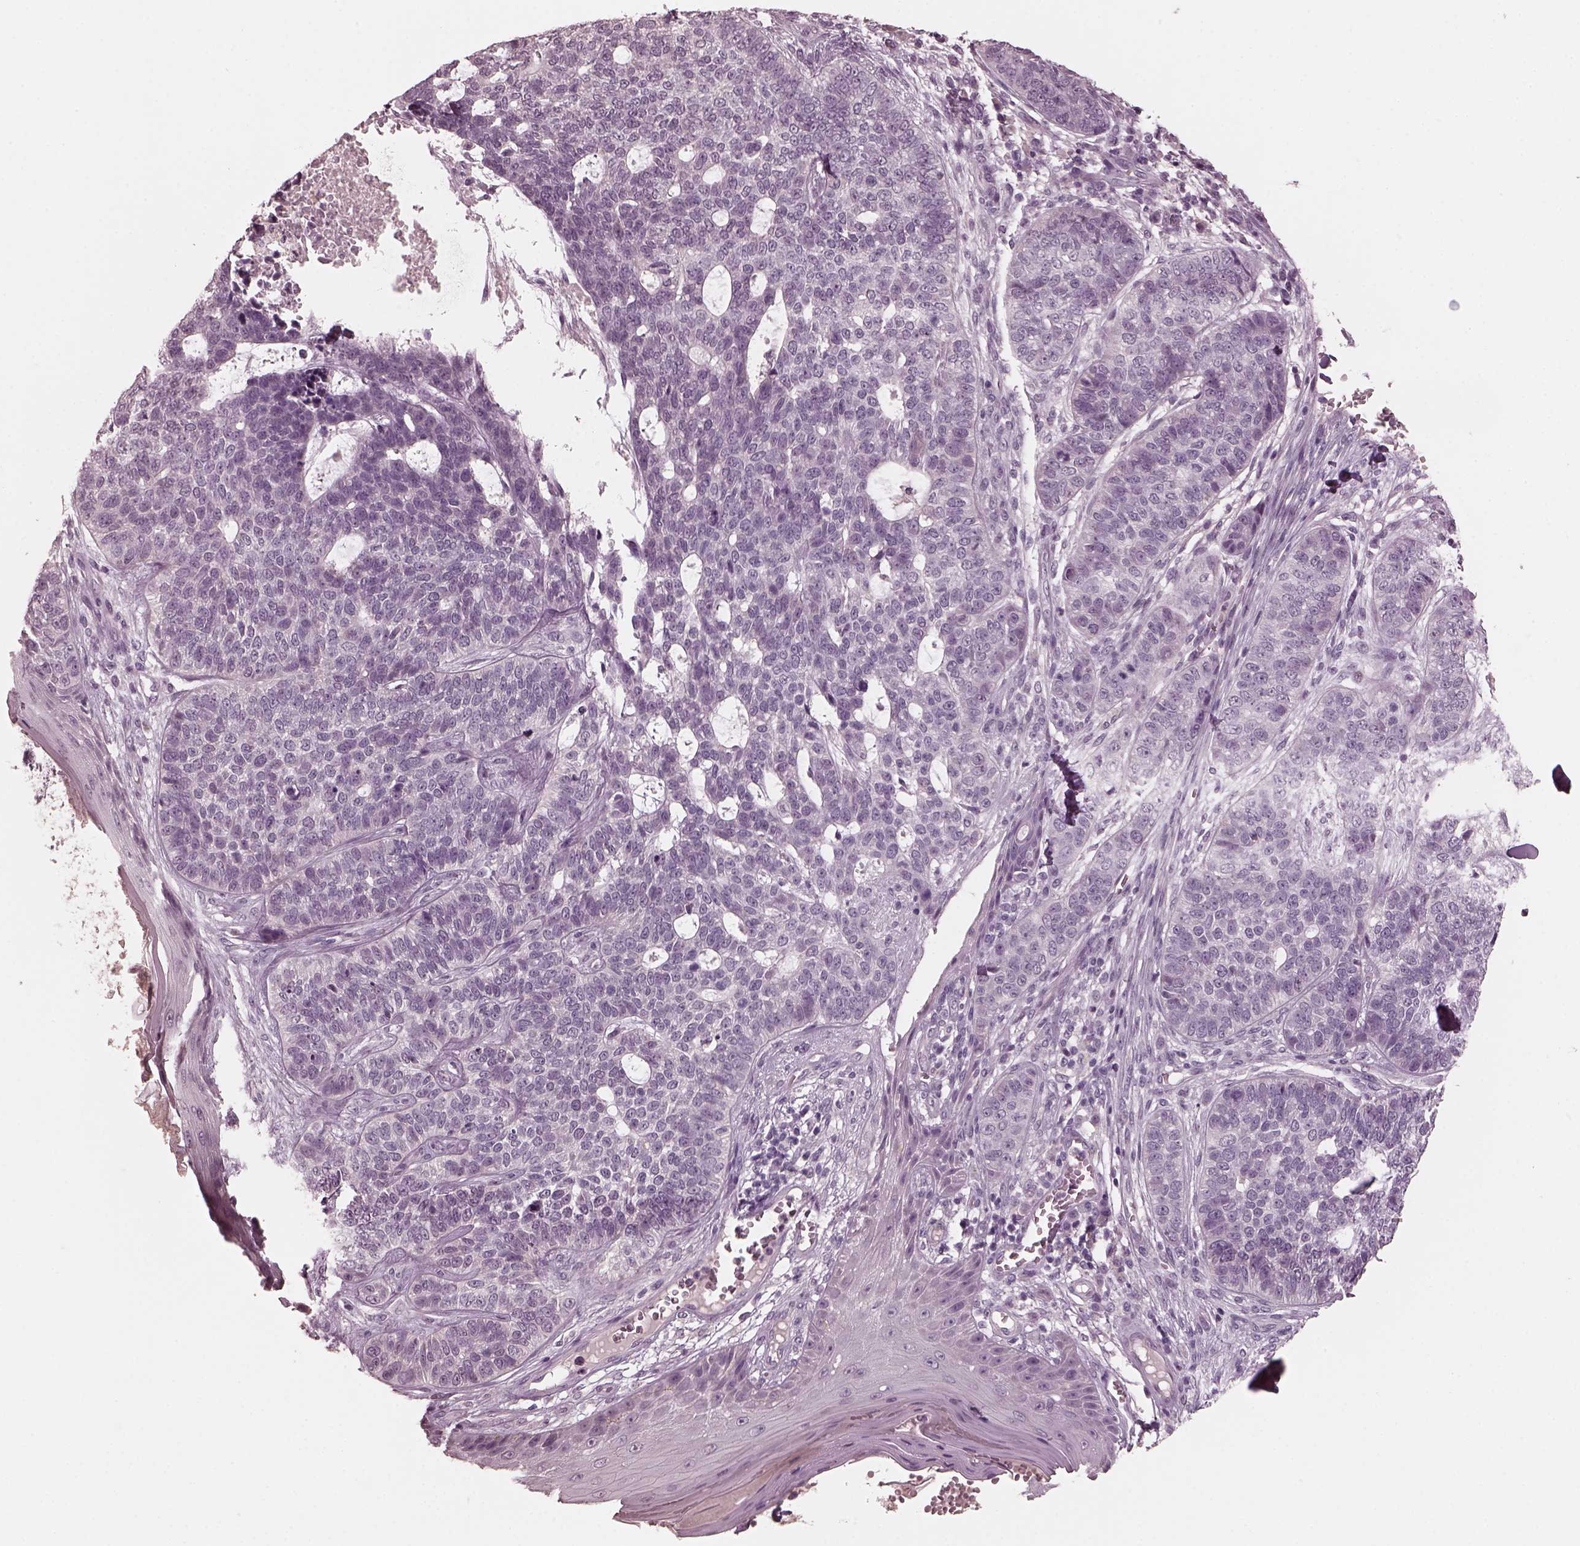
{"staining": {"intensity": "negative", "quantity": "none", "location": "none"}, "tissue": "skin cancer", "cell_type": "Tumor cells", "image_type": "cancer", "snomed": [{"axis": "morphology", "description": "Basal cell carcinoma"}, {"axis": "topography", "description": "Skin"}], "caption": "Immunohistochemistry of human basal cell carcinoma (skin) displays no positivity in tumor cells. Brightfield microscopy of IHC stained with DAB (3,3'-diaminobenzidine) (brown) and hematoxylin (blue), captured at high magnification.", "gene": "RCVRN", "patient": {"sex": "female", "age": 69}}